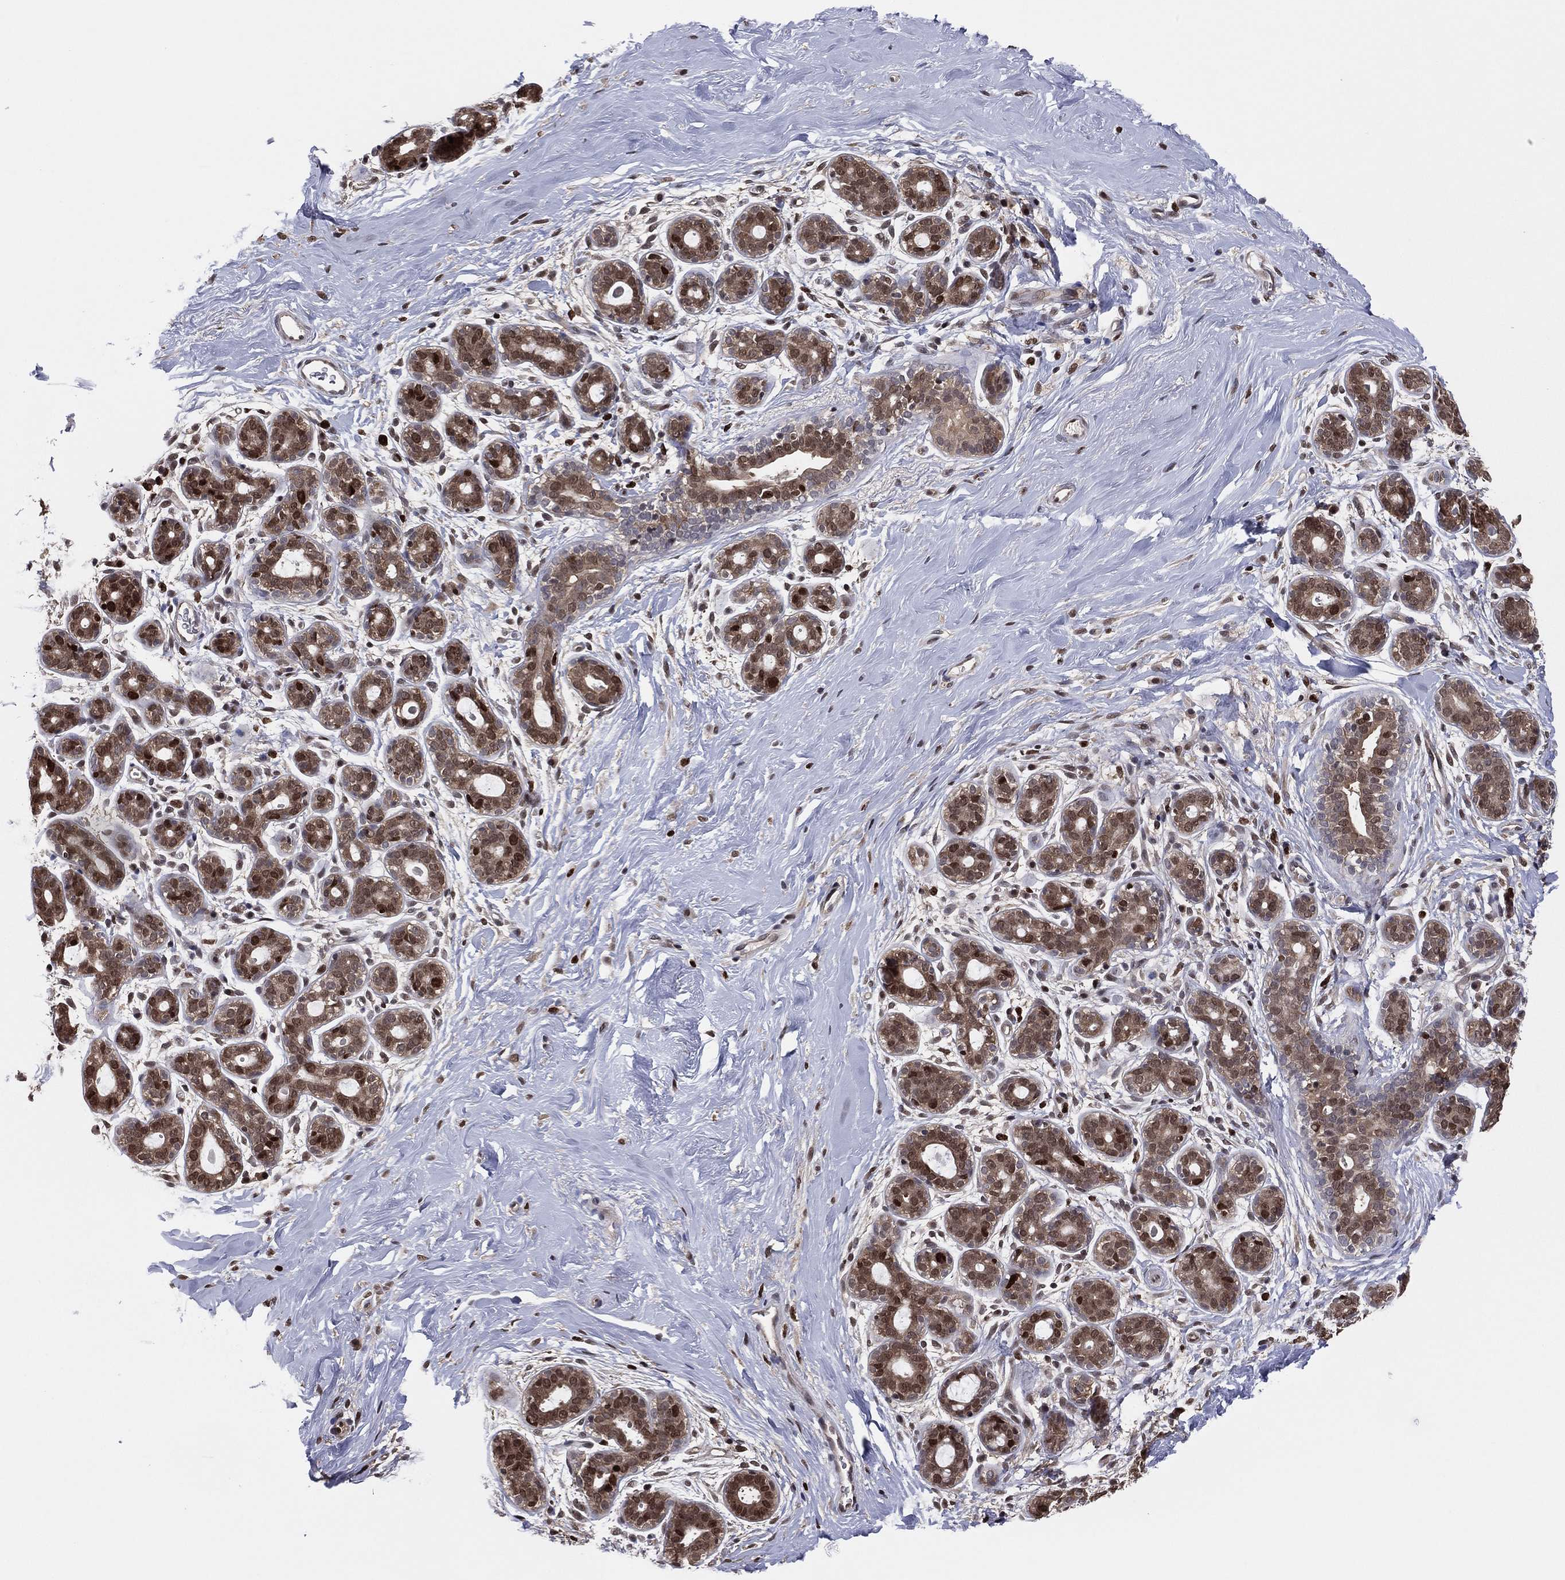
{"staining": {"intensity": "negative", "quantity": "none", "location": "none"}, "tissue": "breast", "cell_type": "Adipocytes", "image_type": "normal", "snomed": [{"axis": "morphology", "description": "Normal tissue, NOS"}, {"axis": "topography", "description": "Breast"}], "caption": "This is an immunohistochemistry micrograph of benign breast. There is no expression in adipocytes.", "gene": "PSMA1", "patient": {"sex": "female", "age": 43}}